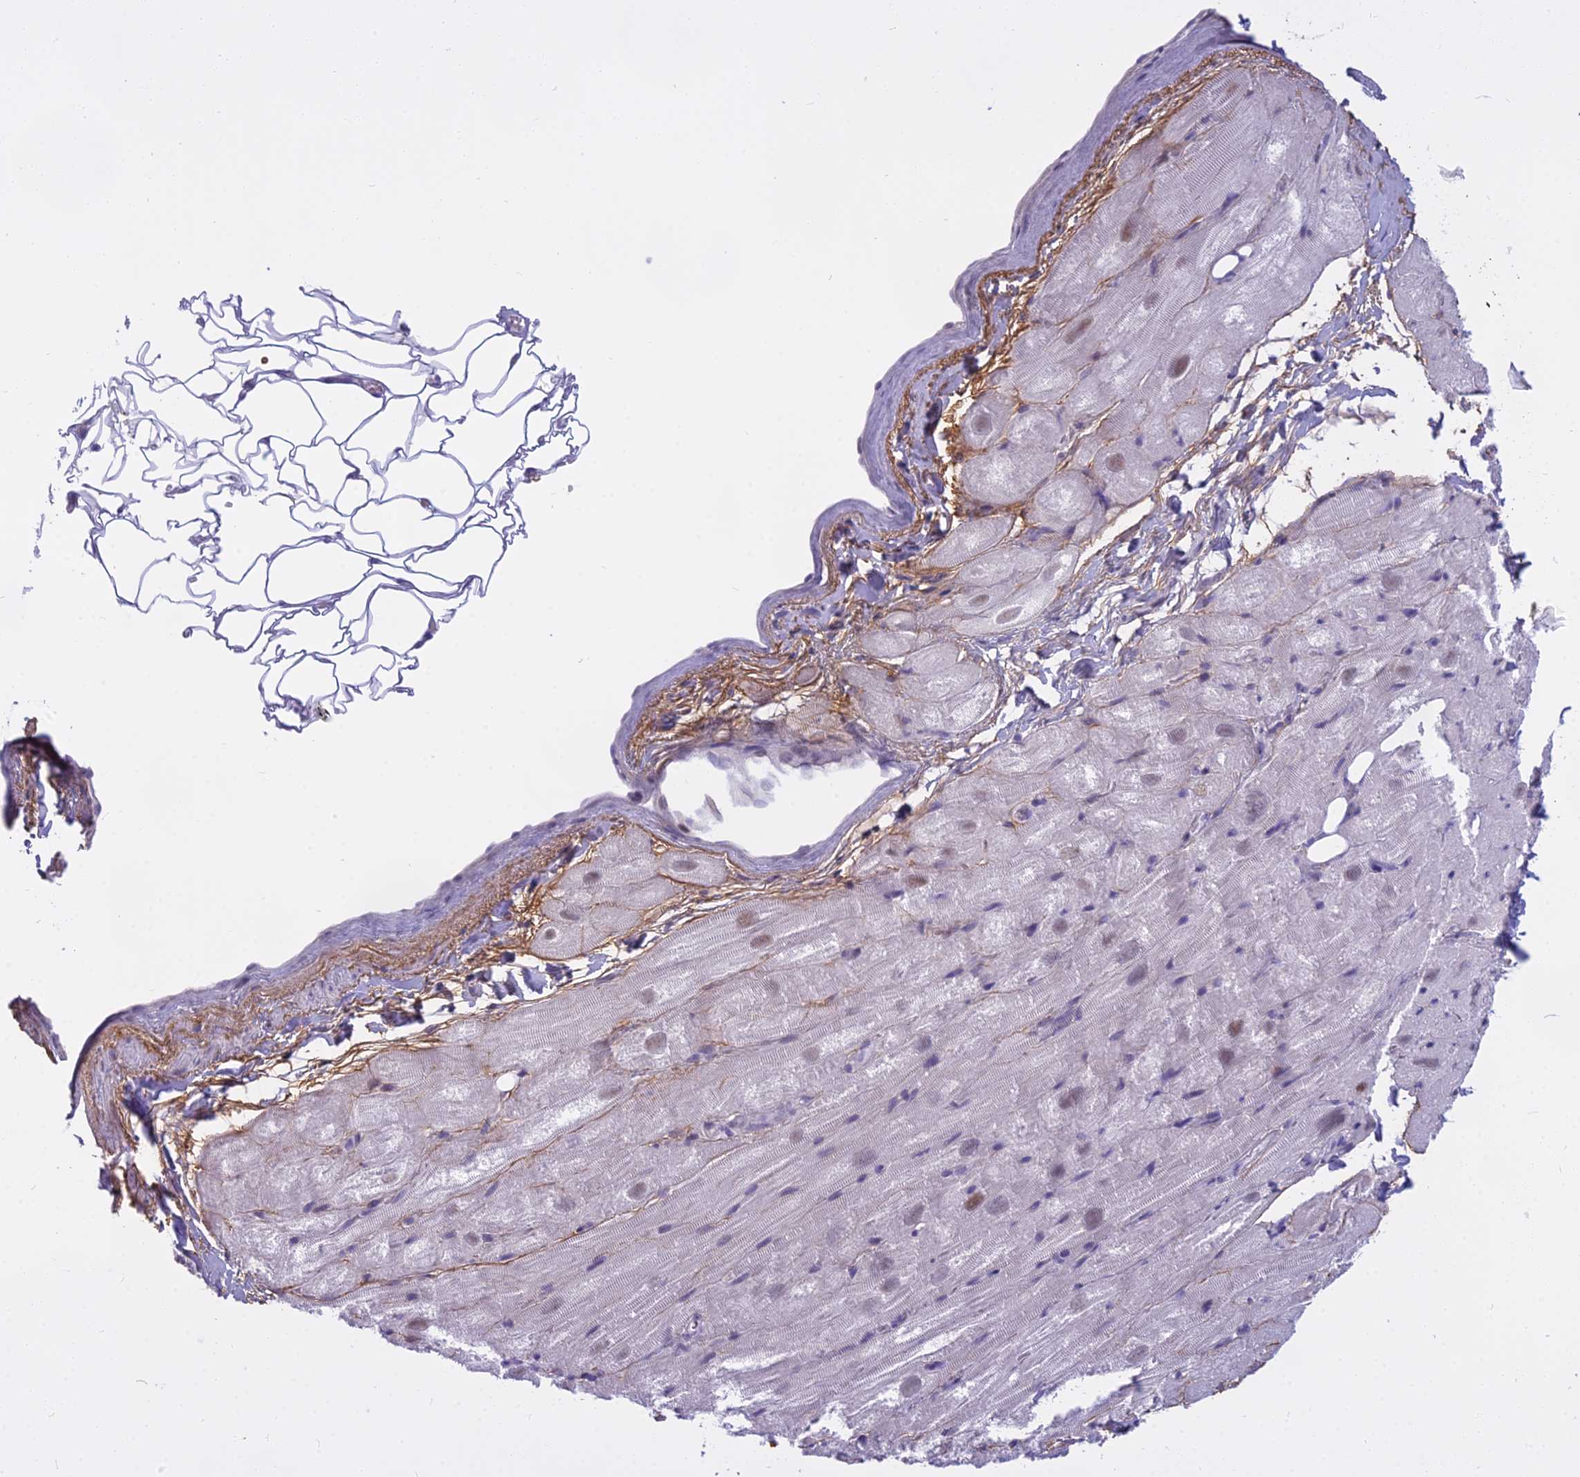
{"staining": {"intensity": "negative", "quantity": "none", "location": "none"}, "tissue": "heart muscle", "cell_type": "Cardiomyocytes", "image_type": "normal", "snomed": [{"axis": "morphology", "description": "Normal tissue, NOS"}, {"axis": "topography", "description": "Heart"}], "caption": "Immunohistochemistry (IHC) photomicrograph of unremarkable heart muscle: human heart muscle stained with DAB reveals no significant protein expression in cardiomyocytes.", "gene": "OSTN", "patient": {"sex": "male", "age": 50}}